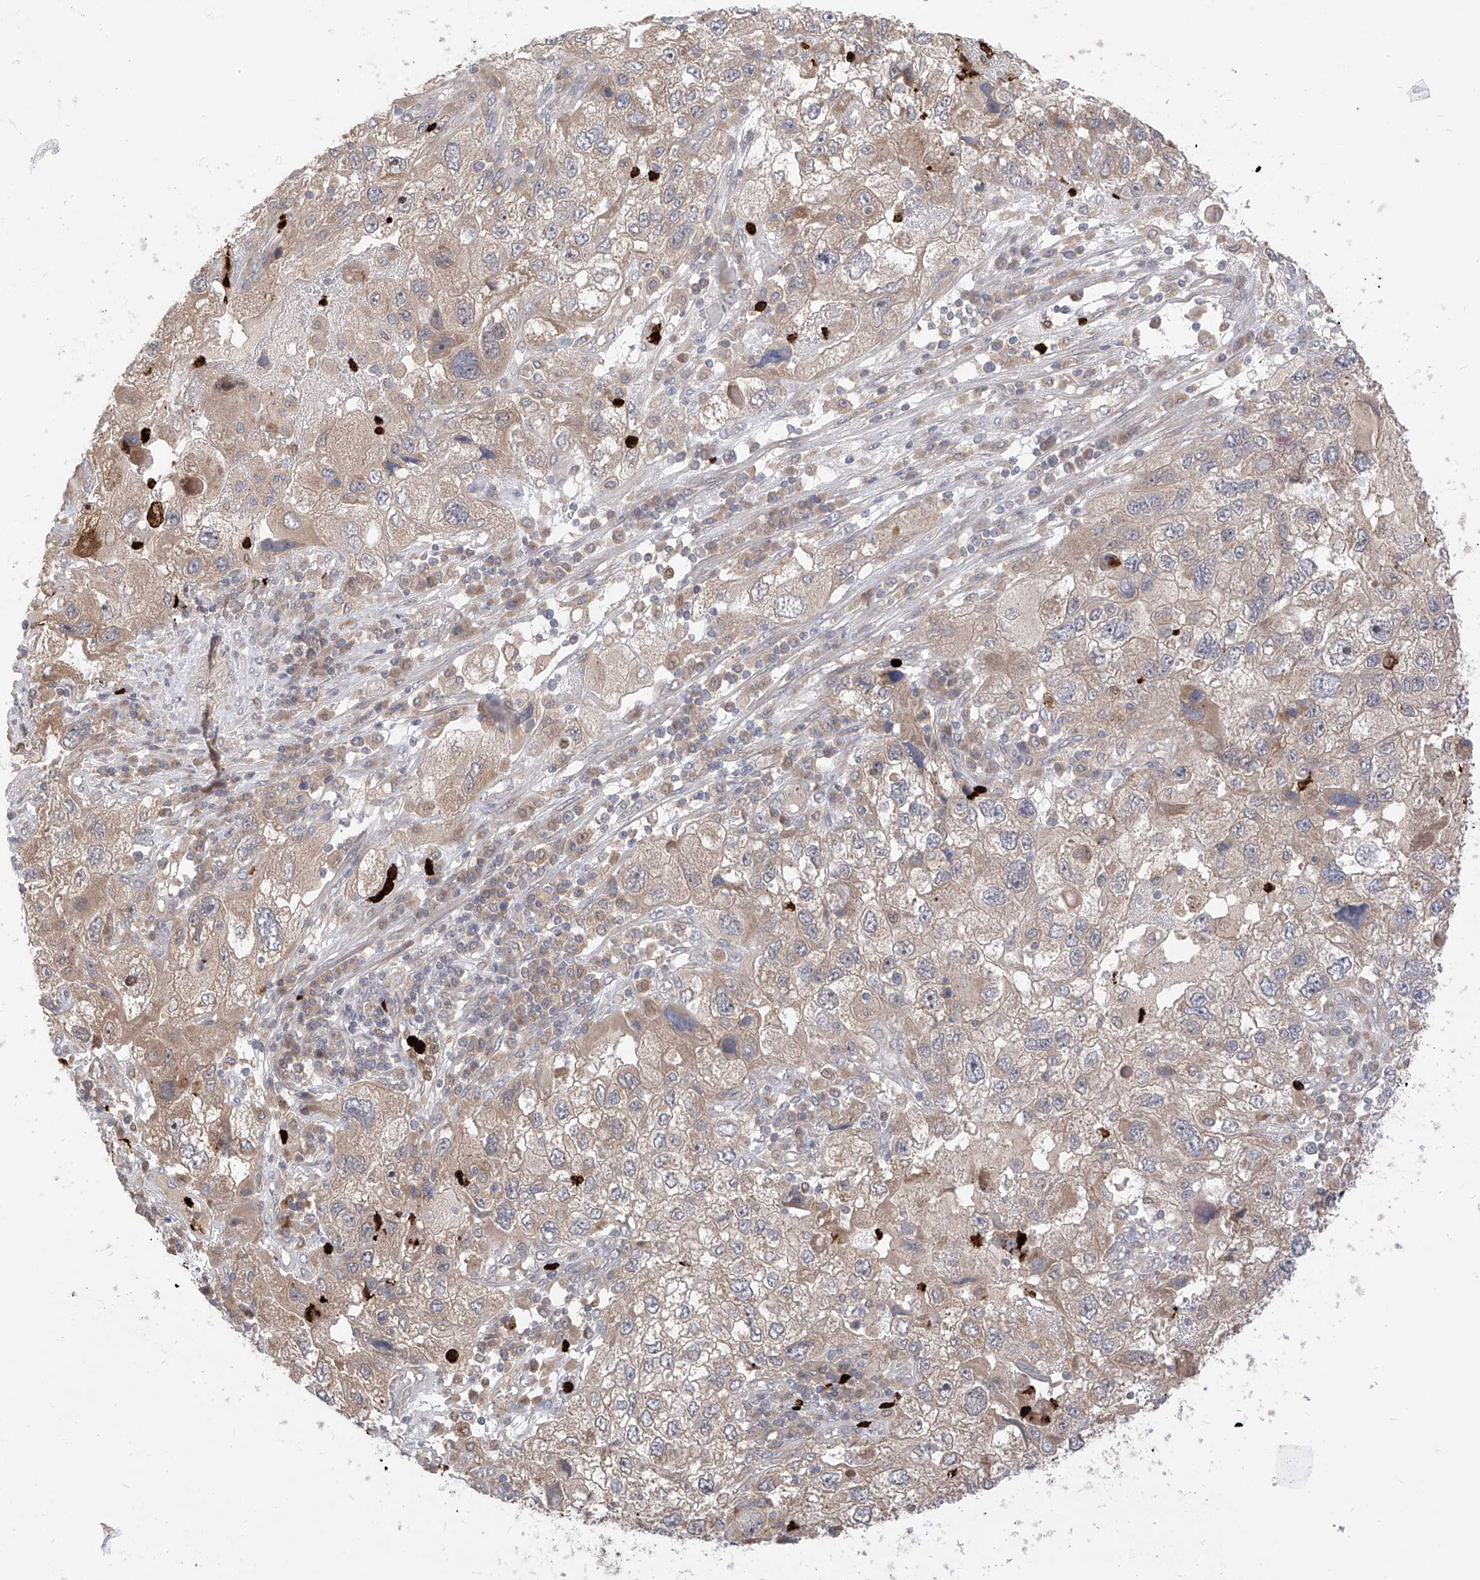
{"staining": {"intensity": "moderate", "quantity": "25%-75%", "location": "cytoplasmic/membranous"}, "tissue": "endometrial cancer", "cell_type": "Tumor cells", "image_type": "cancer", "snomed": [{"axis": "morphology", "description": "Adenocarcinoma, NOS"}, {"axis": "topography", "description": "Endometrium"}], "caption": "IHC (DAB) staining of human endometrial cancer reveals moderate cytoplasmic/membranous protein expression in about 25%-75% of tumor cells.", "gene": "CNKSR1", "patient": {"sex": "female", "age": 49}}